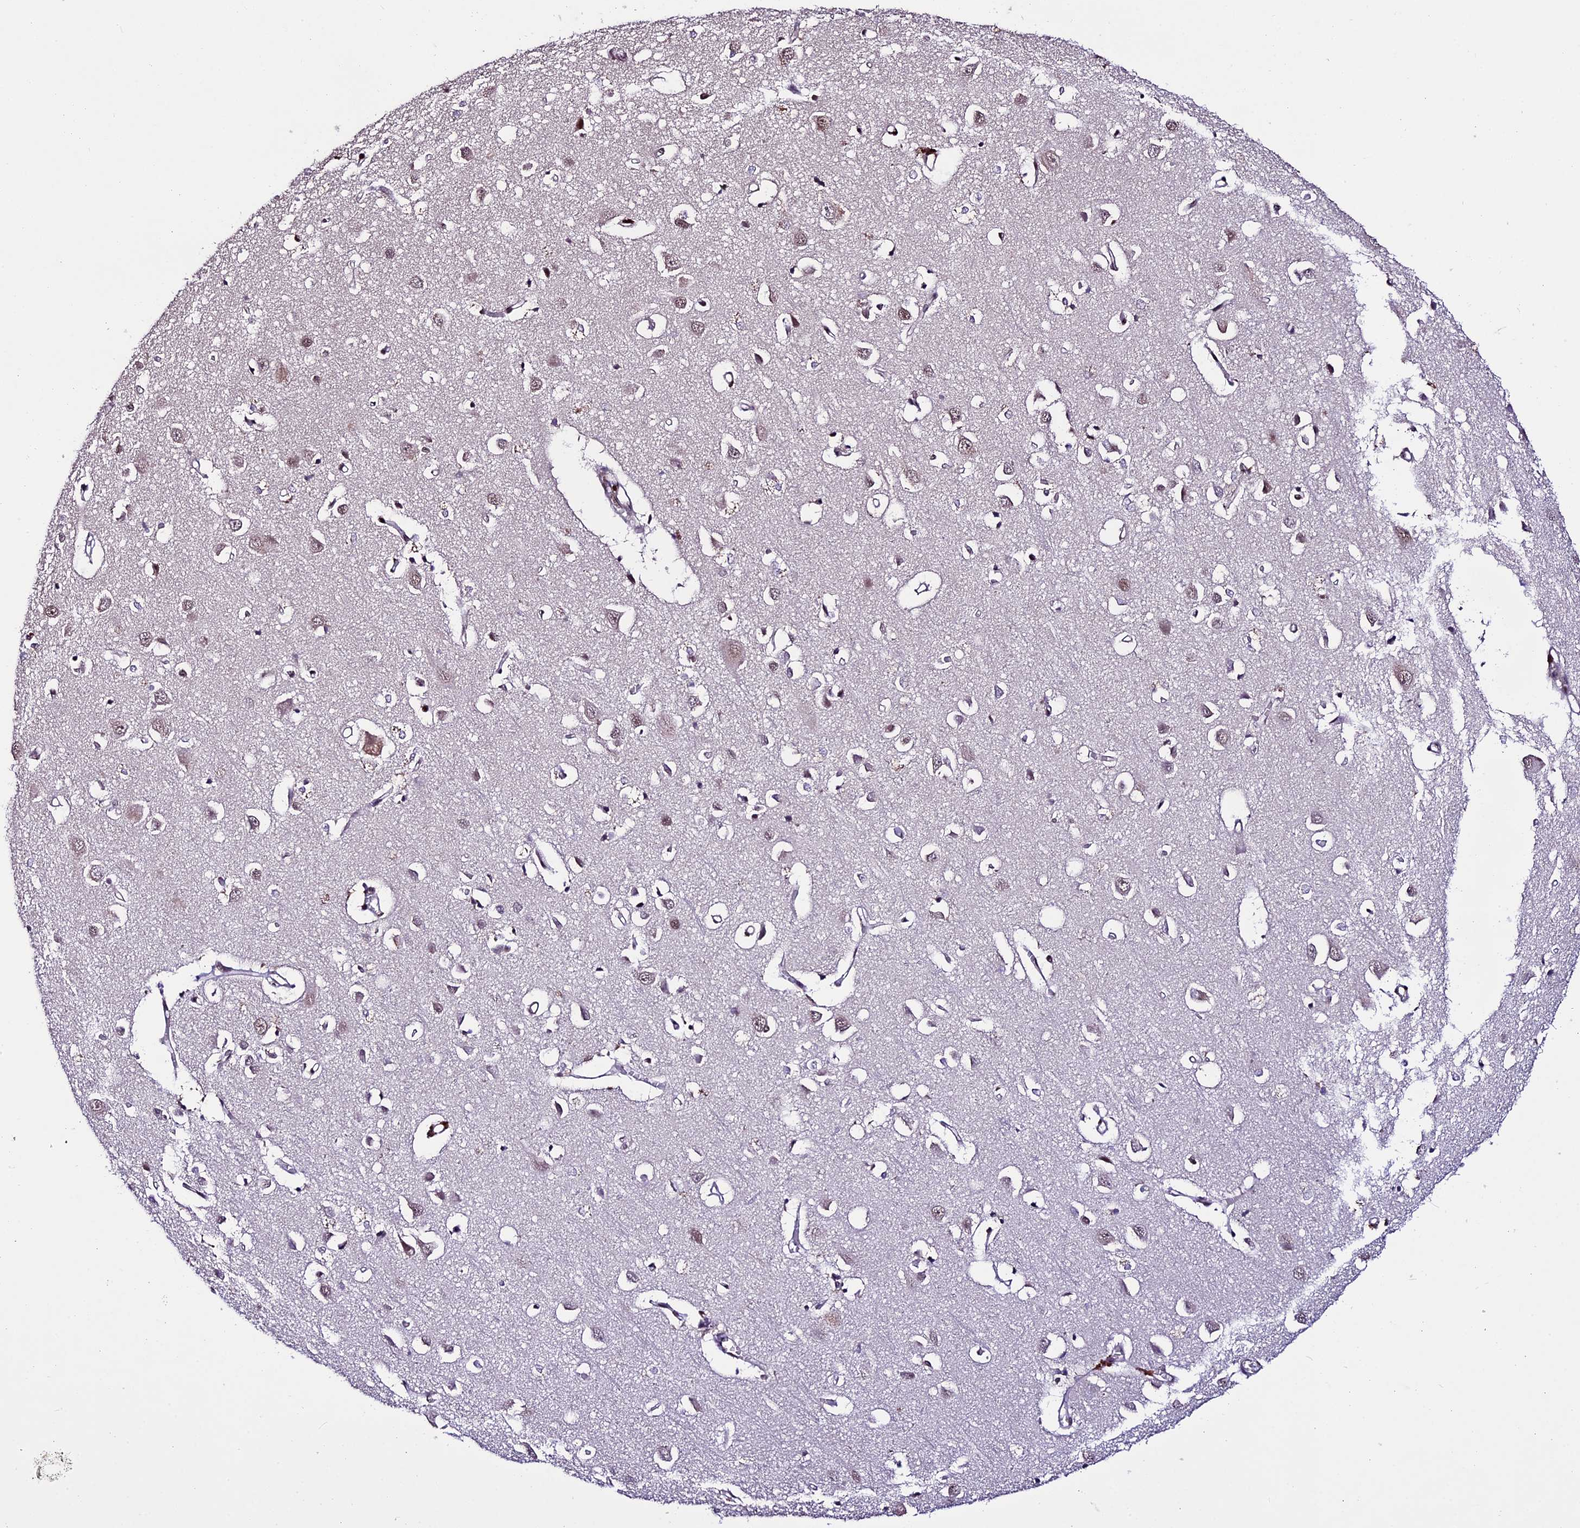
{"staining": {"intensity": "strong", "quantity": ">75%", "location": "cytoplasmic/membranous,nuclear"}, "tissue": "cerebral cortex", "cell_type": "Endothelial cells", "image_type": "normal", "snomed": [{"axis": "morphology", "description": "Normal tissue, NOS"}, {"axis": "topography", "description": "Cerebral cortex"}], "caption": "Endothelial cells demonstrate high levels of strong cytoplasmic/membranous,nuclear staining in about >75% of cells in unremarkable cerebral cortex. The protein of interest is shown in brown color, while the nuclei are stained blue.", "gene": "TCP11L2", "patient": {"sex": "female", "age": 64}}